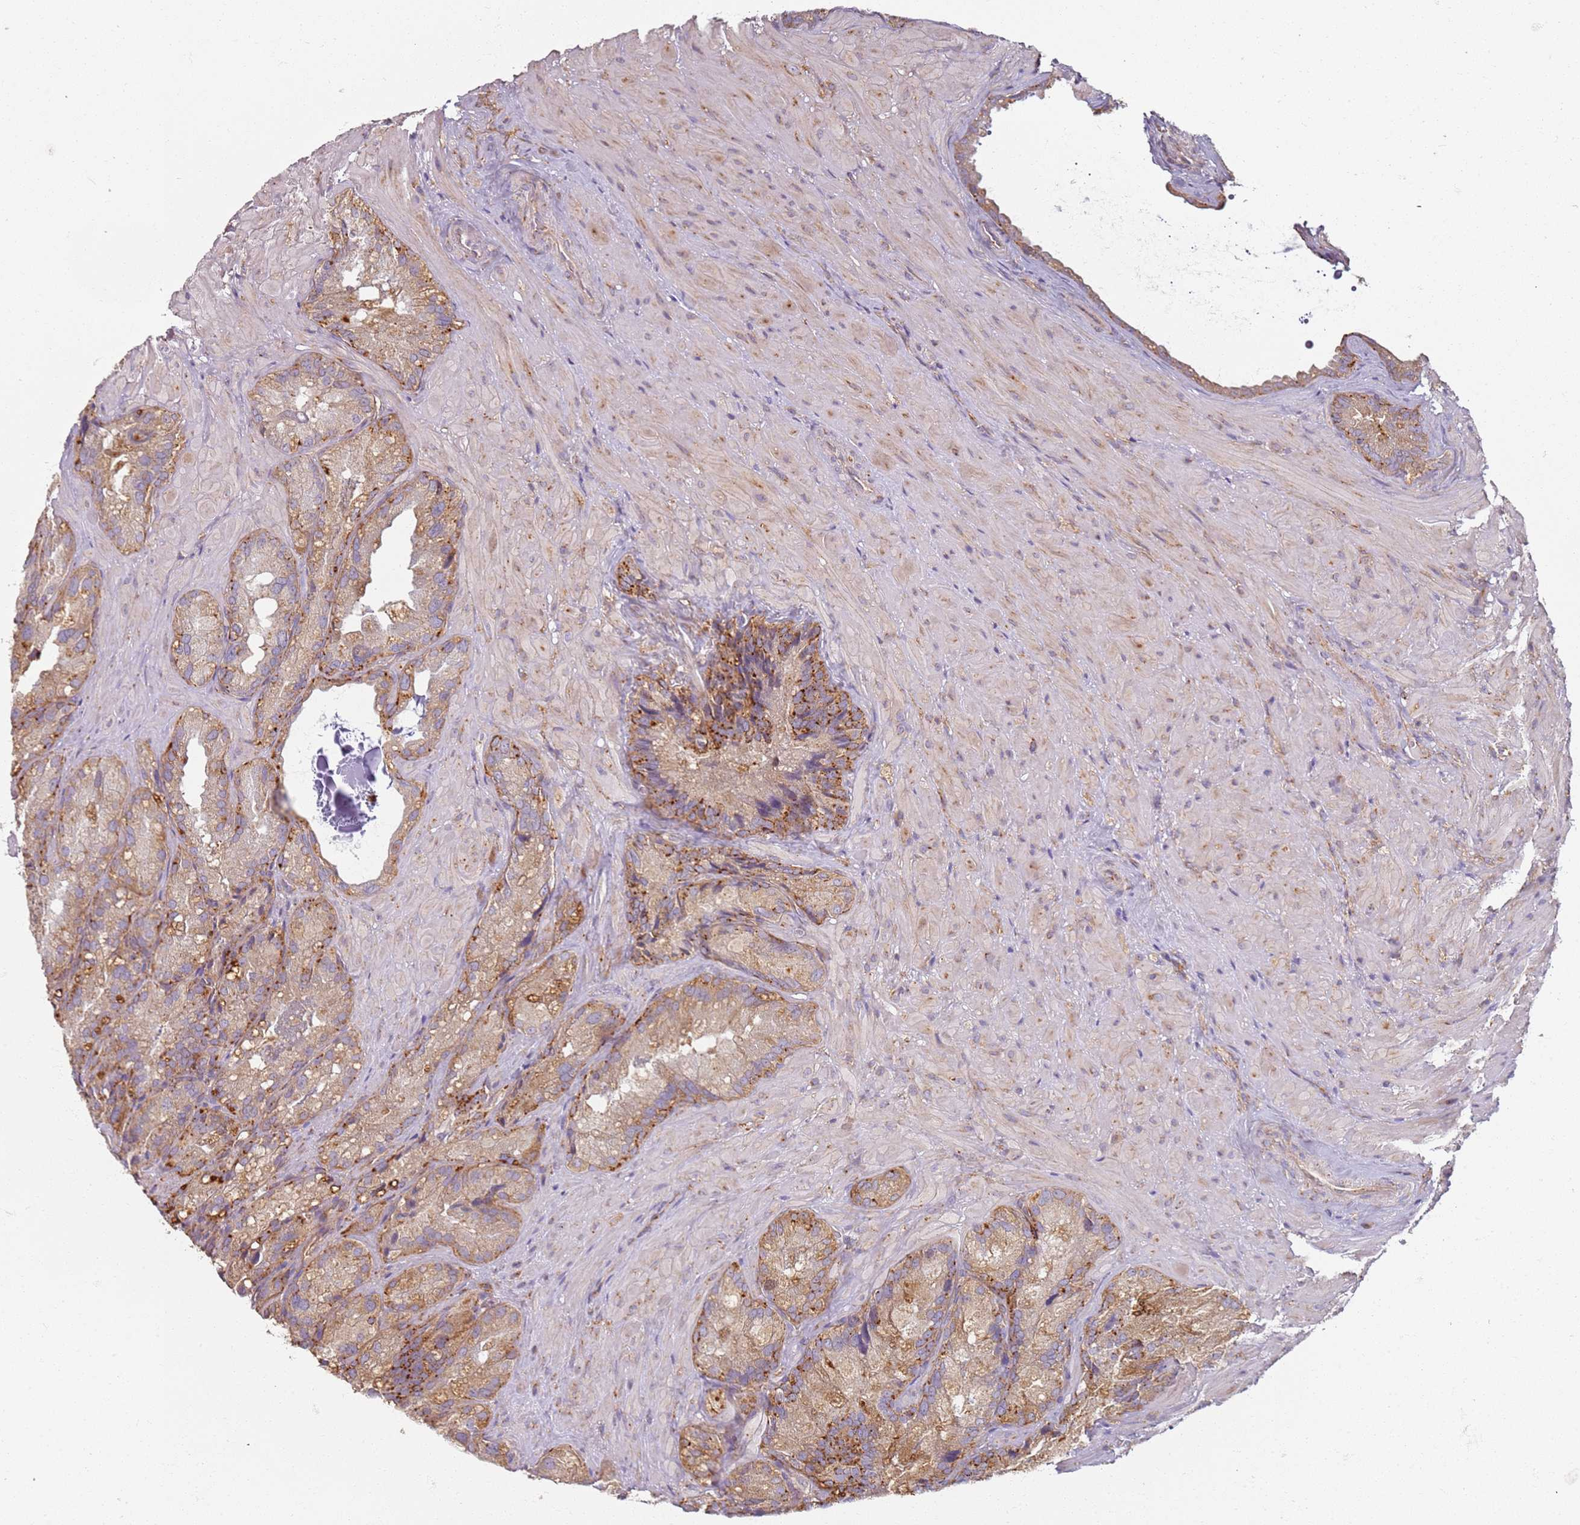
{"staining": {"intensity": "moderate", "quantity": "25%-75%", "location": "cytoplasmic/membranous"}, "tissue": "seminal vesicle", "cell_type": "Glandular cells", "image_type": "normal", "snomed": [{"axis": "morphology", "description": "Normal tissue, NOS"}, {"axis": "topography", "description": "Seminal veicle"}], "caption": "Immunohistochemistry micrograph of normal seminal vesicle stained for a protein (brown), which demonstrates medium levels of moderate cytoplasmic/membranous positivity in about 25%-75% of glandular cells.", "gene": "PROKR2", "patient": {"sex": "male", "age": 62}}